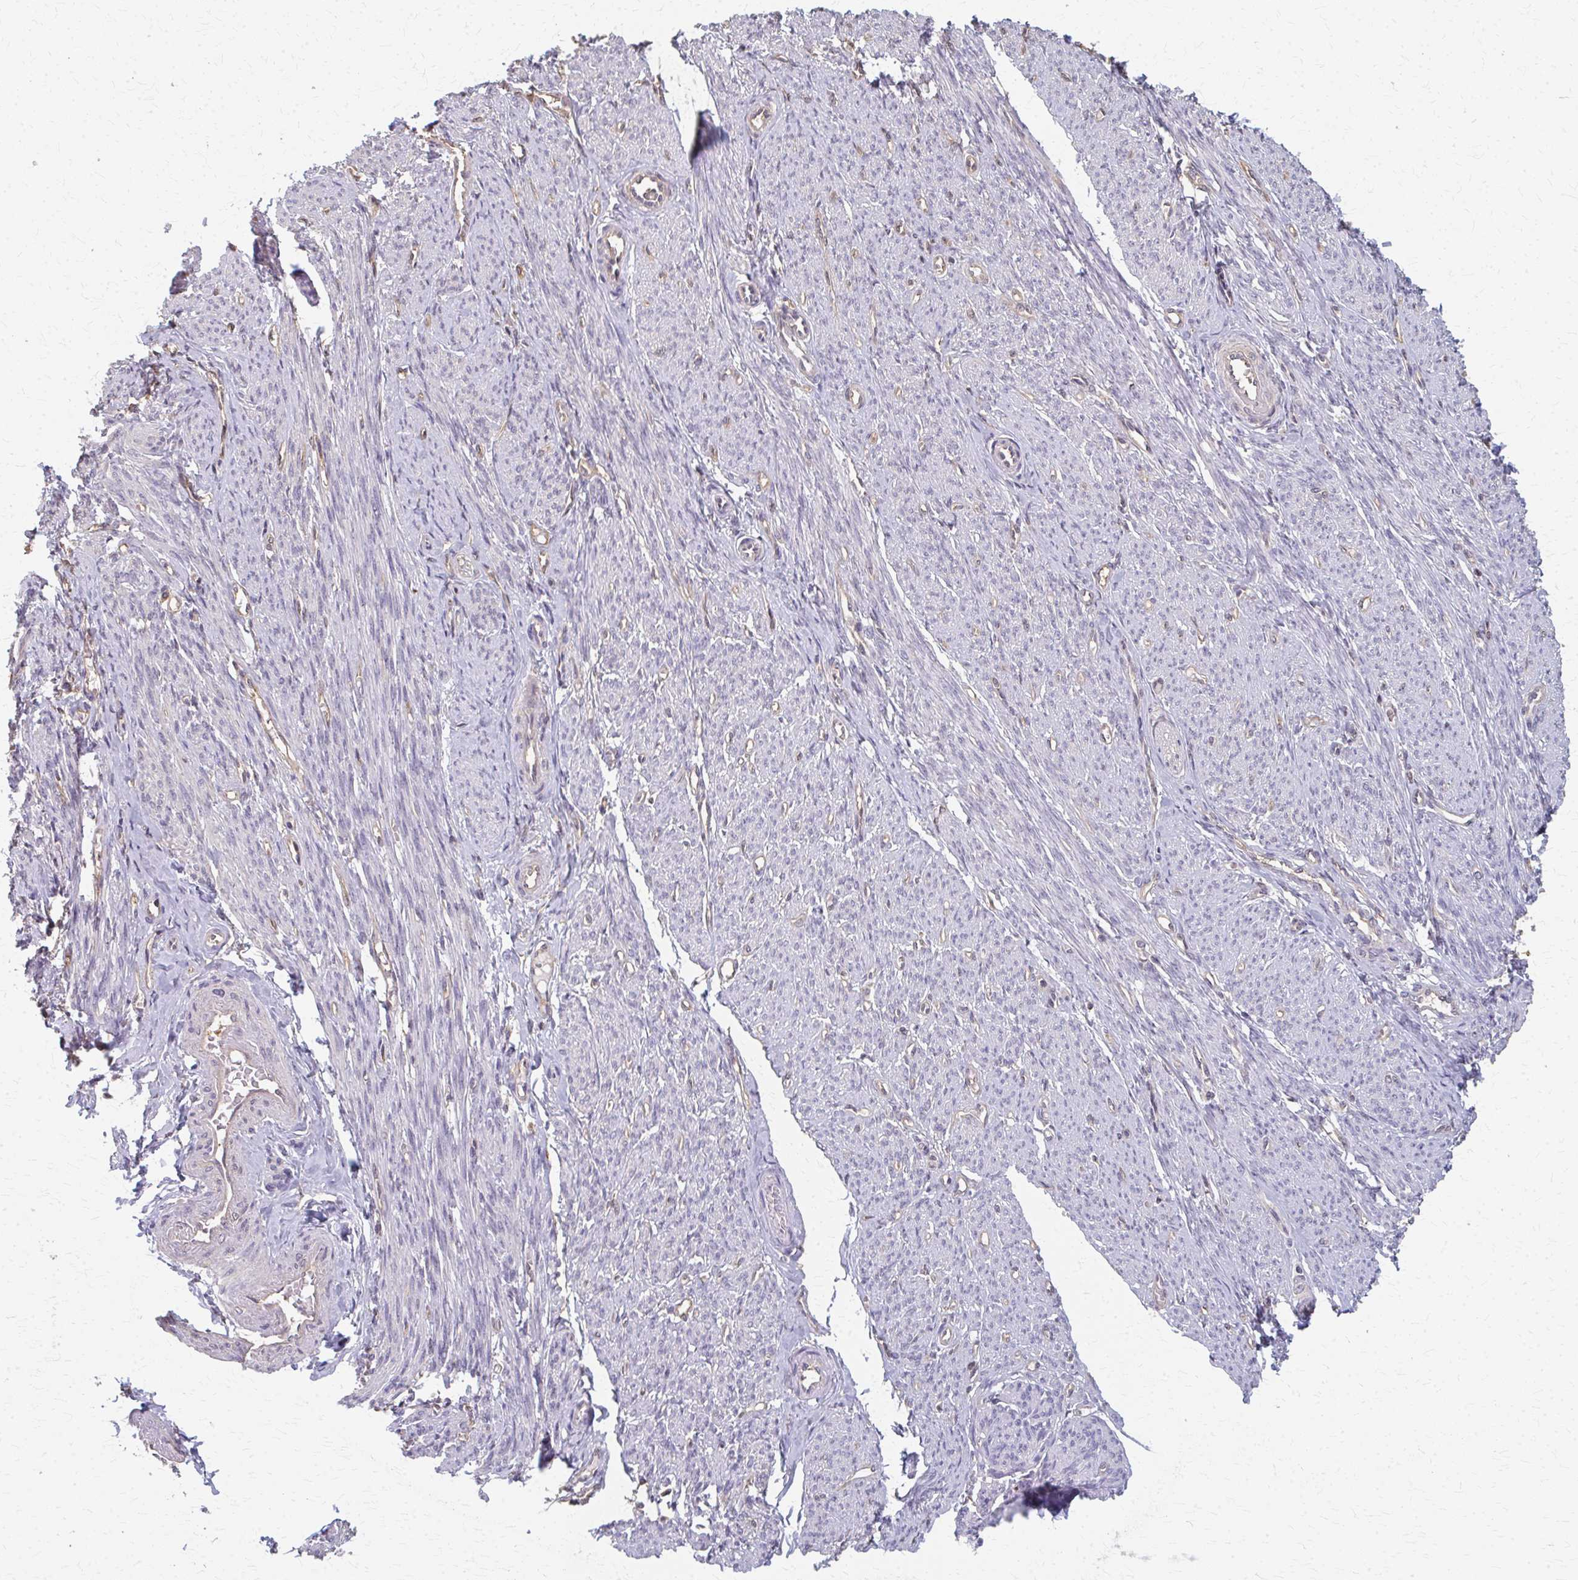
{"staining": {"intensity": "negative", "quantity": "none", "location": "none"}, "tissue": "smooth muscle", "cell_type": "Smooth muscle cells", "image_type": "normal", "snomed": [{"axis": "morphology", "description": "Normal tissue, NOS"}, {"axis": "topography", "description": "Smooth muscle"}], "caption": "The micrograph reveals no significant positivity in smooth muscle cells of smooth muscle. Nuclei are stained in blue.", "gene": "RABGAP1L", "patient": {"sex": "female", "age": 65}}